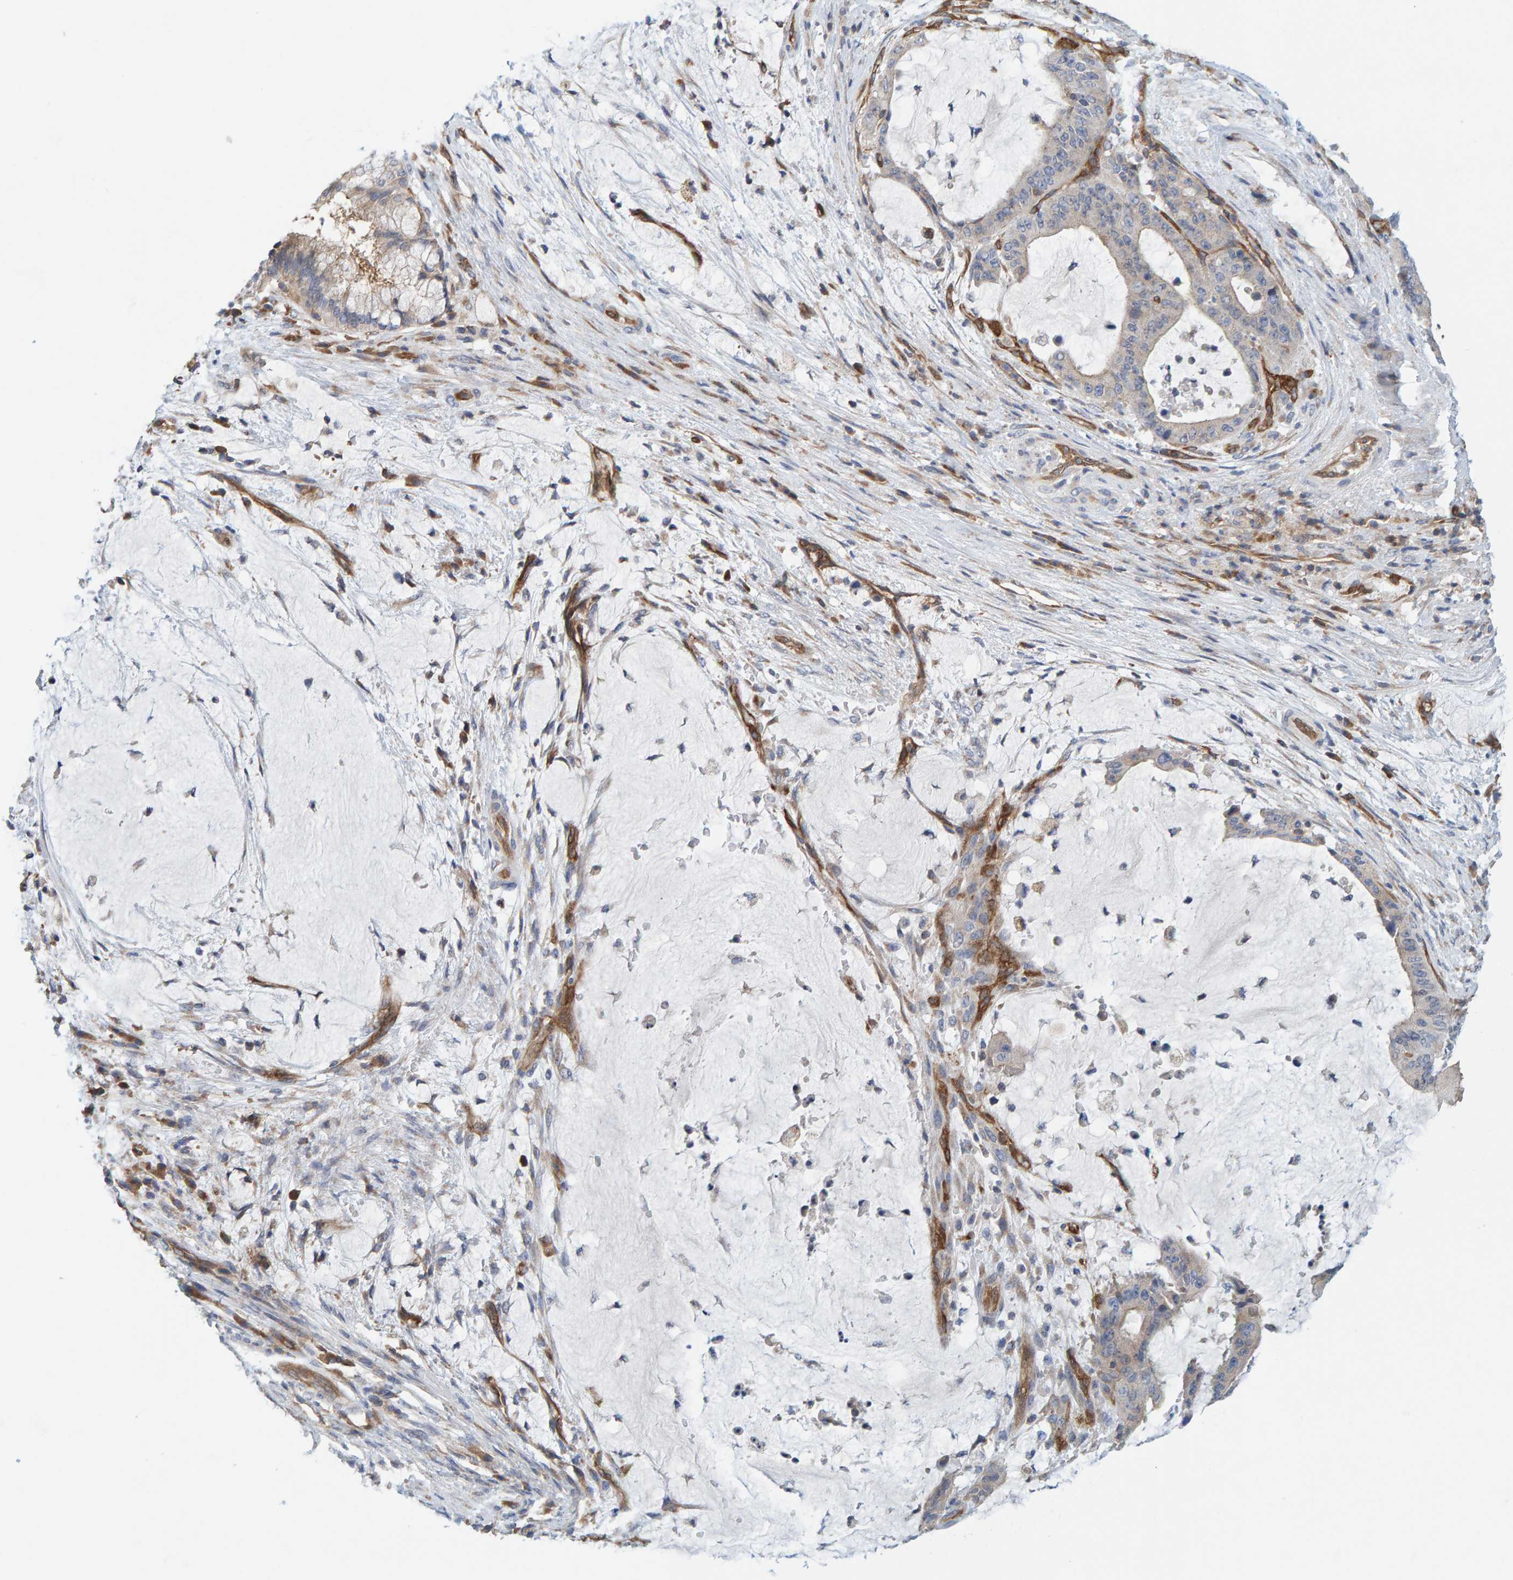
{"staining": {"intensity": "weak", "quantity": "25%-75%", "location": "cytoplasmic/membranous"}, "tissue": "liver cancer", "cell_type": "Tumor cells", "image_type": "cancer", "snomed": [{"axis": "morphology", "description": "Normal tissue, NOS"}, {"axis": "morphology", "description": "Cholangiocarcinoma"}, {"axis": "topography", "description": "Liver"}, {"axis": "topography", "description": "Peripheral nerve tissue"}], "caption": "A brown stain shows weak cytoplasmic/membranous positivity of a protein in human liver cancer tumor cells.", "gene": "PRKD2", "patient": {"sex": "female", "age": 73}}